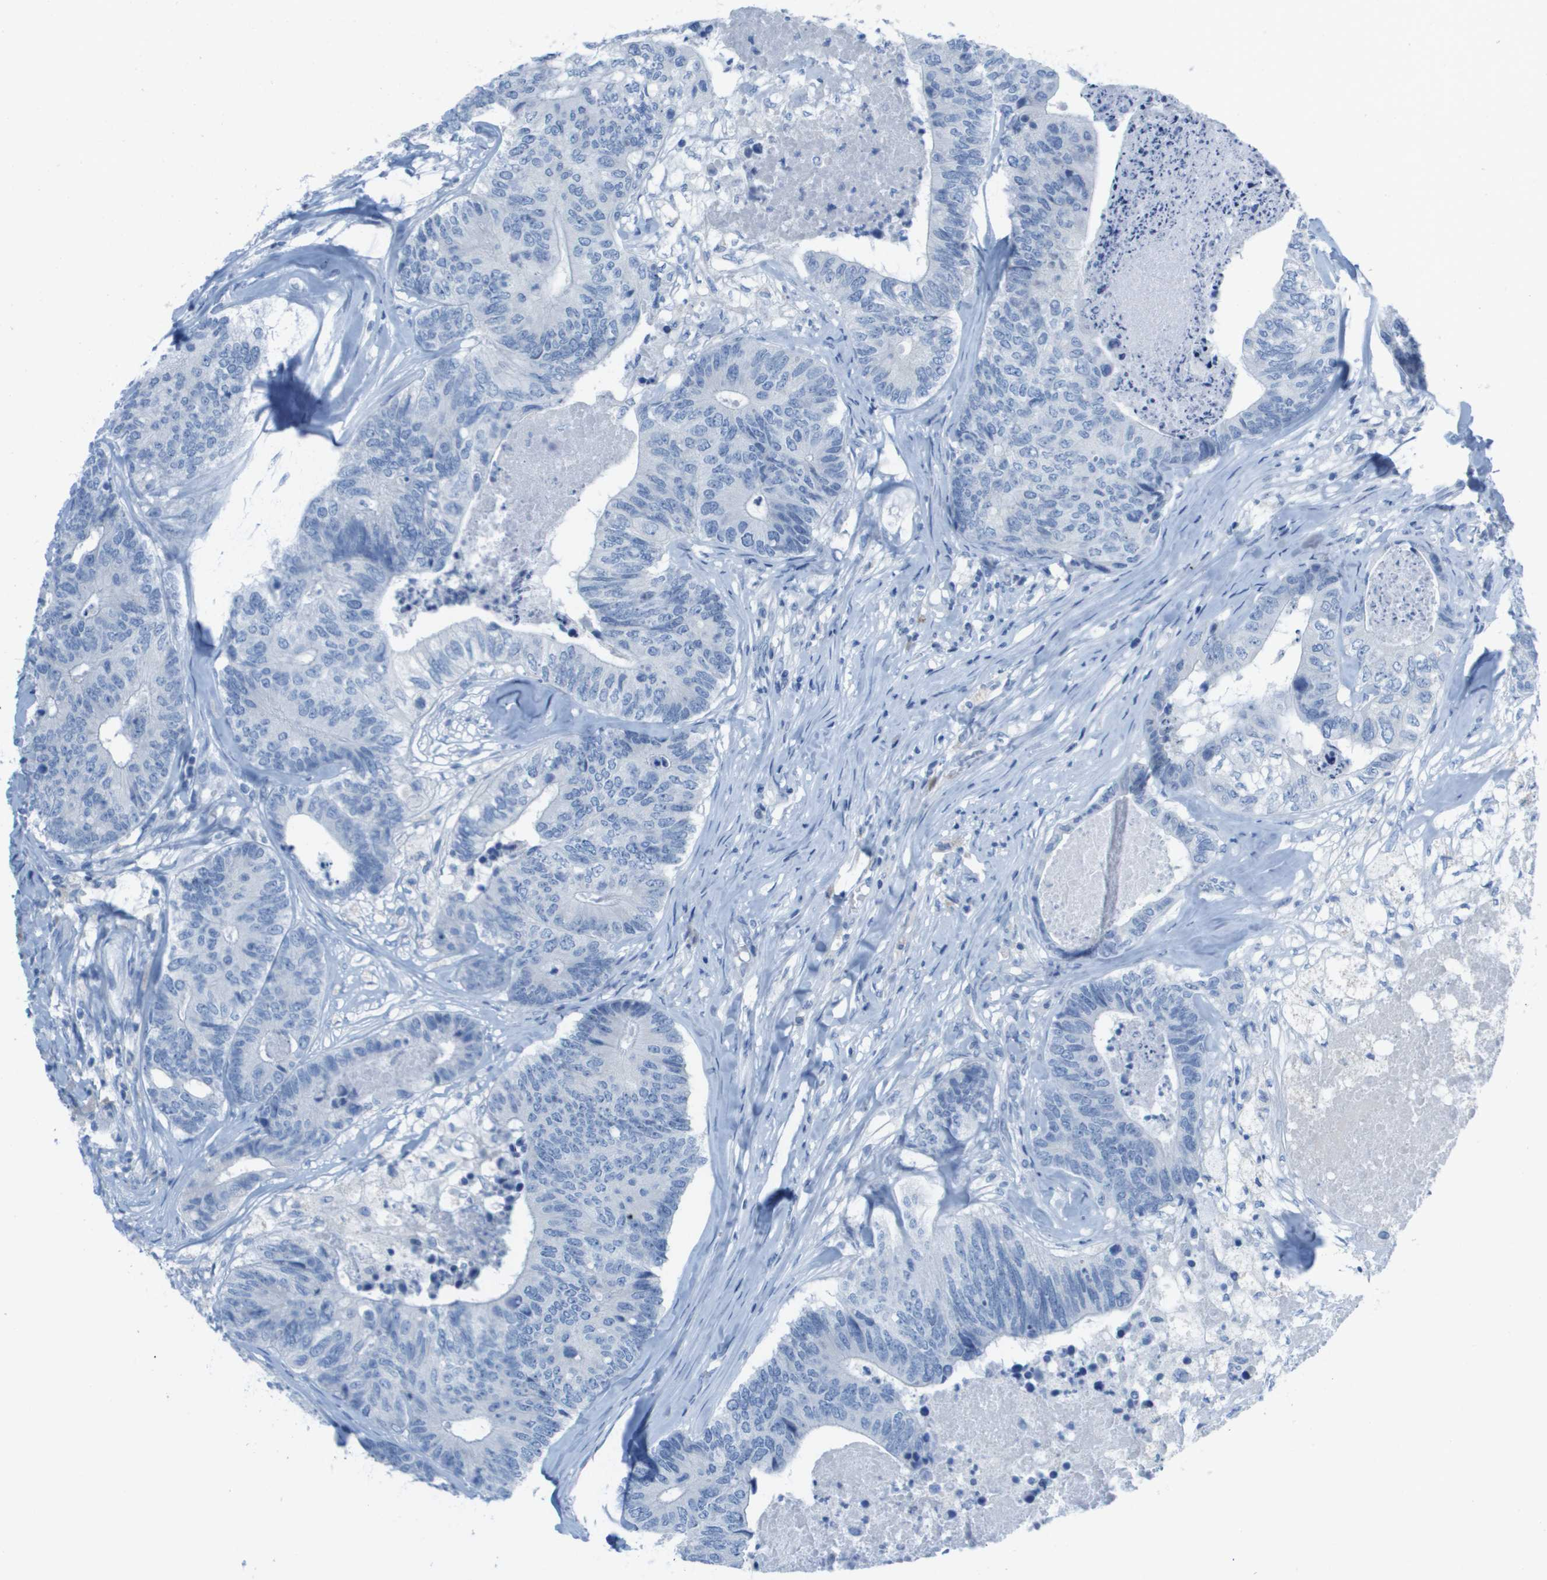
{"staining": {"intensity": "negative", "quantity": "none", "location": "none"}, "tissue": "colorectal cancer", "cell_type": "Tumor cells", "image_type": "cancer", "snomed": [{"axis": "morphology", "description": "Adenocarcinoma, NOS"}, {"axis": "topography", "description": "Colon"}], "caption": "Immunohistochemistry (IHC) image of neoplastic tissue: human colorectal cancer (adenocarcinoma) stained with DAB (3,3'-diaminobenzidine) shows no significant protein positivity in tumor cells. The staining is performed using DAB (3,3'-diaminobenzidine) brown chromogen with nuclei counter-stained in using hematoxylin.", "gene": "GPR18", "patient": {"sex": "female", "age": 57}}